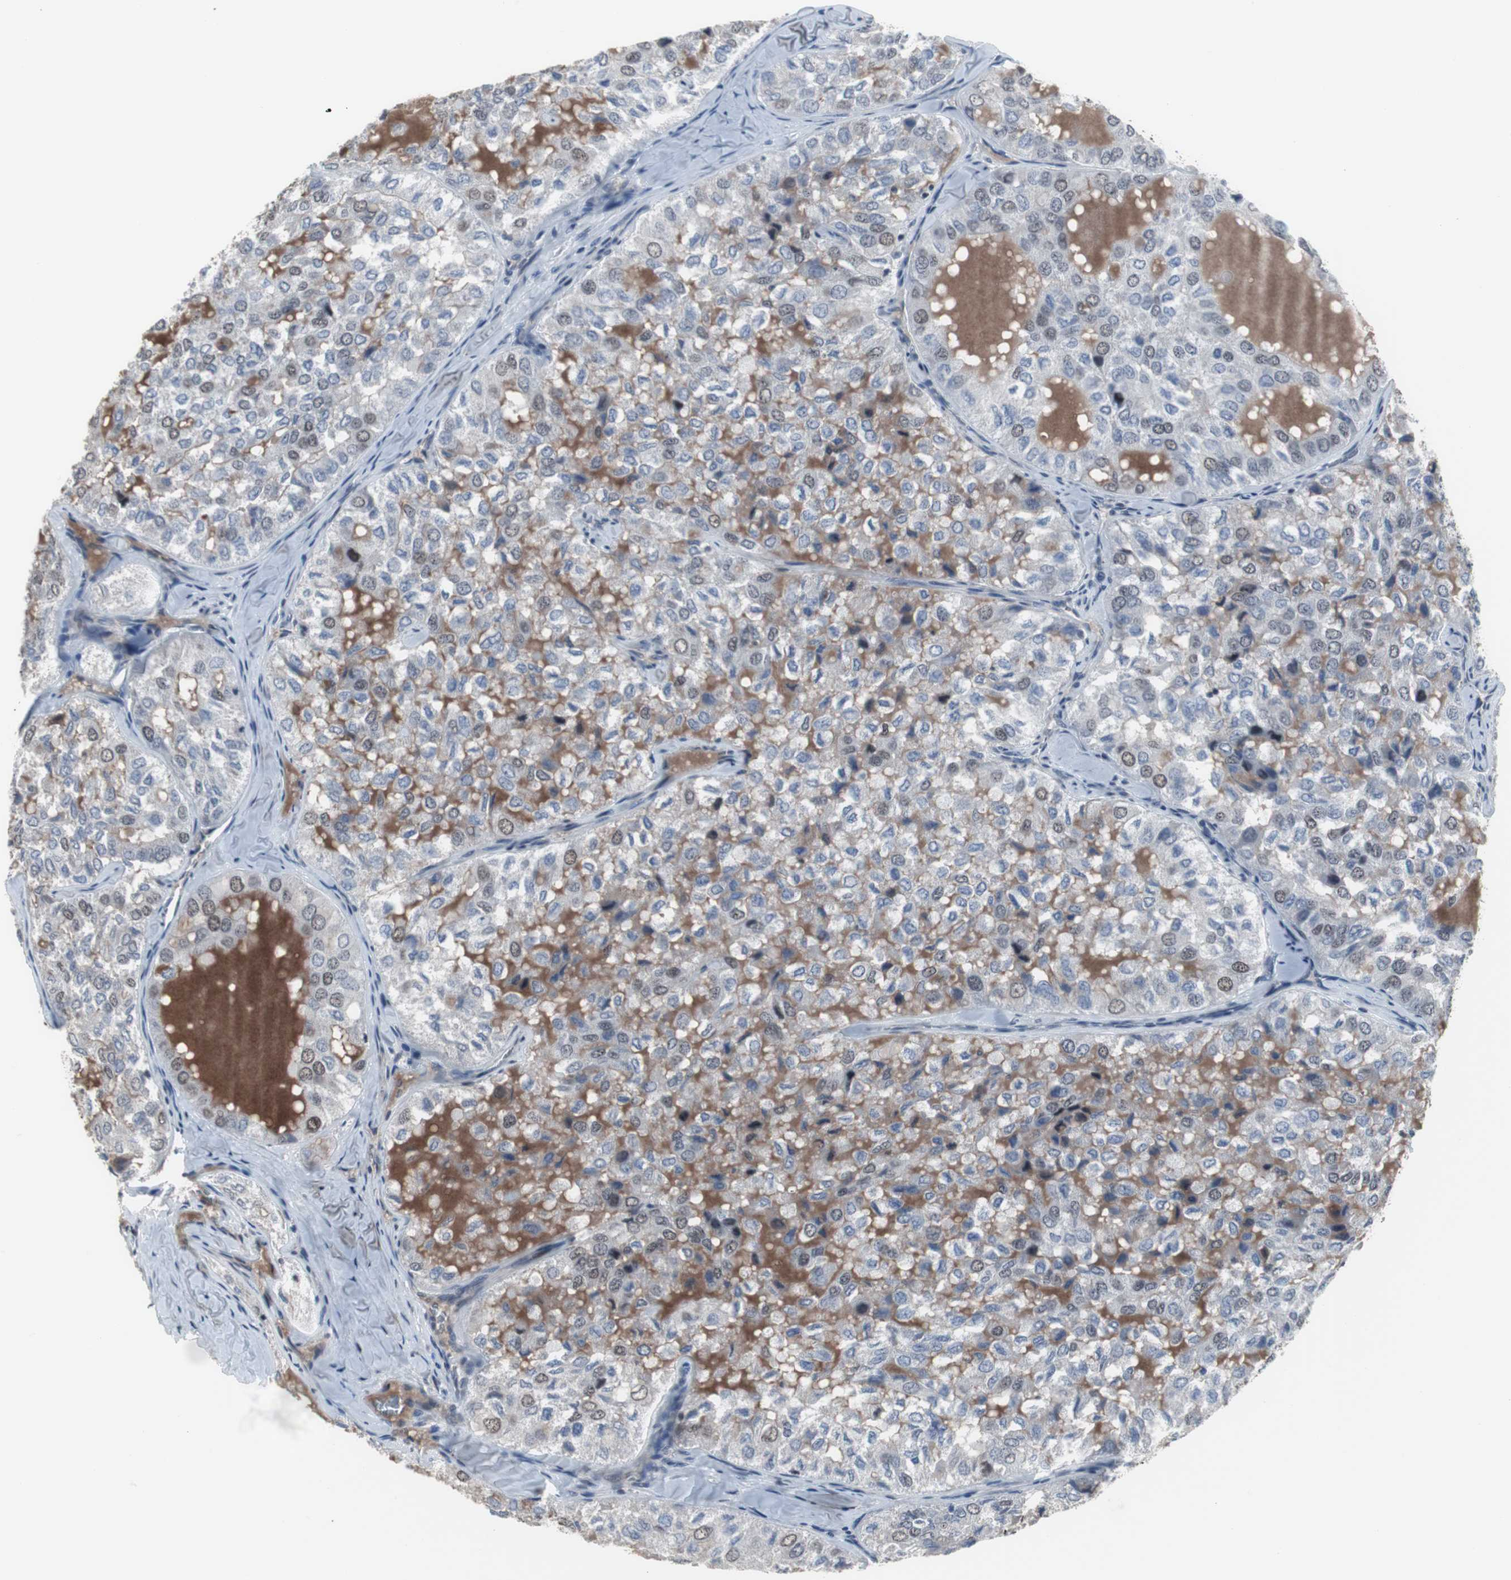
{"staining": {"intensity": "moderate", "quantity": "<25%", "location": "nuclear"}, "tissue": "thyroid cancer", "cell_type": "Tumor cells", "image_type": "cancer", "snomed": [{"axis": "morphology", "description": "Follicular adenoma carcinoma, NOS"}, {"axis": "topography", "description": "Thyroid gland"}], "caption": "Tumor cells reveal moderate nuclear expression in approximately <25% of cells in thyroid cancer. Immunohistochemistry stains the protein of interest in brown and the nuclei are stained blue.", "gene": "FOXP4", "patient": {"sex": "male", "age": 75}}